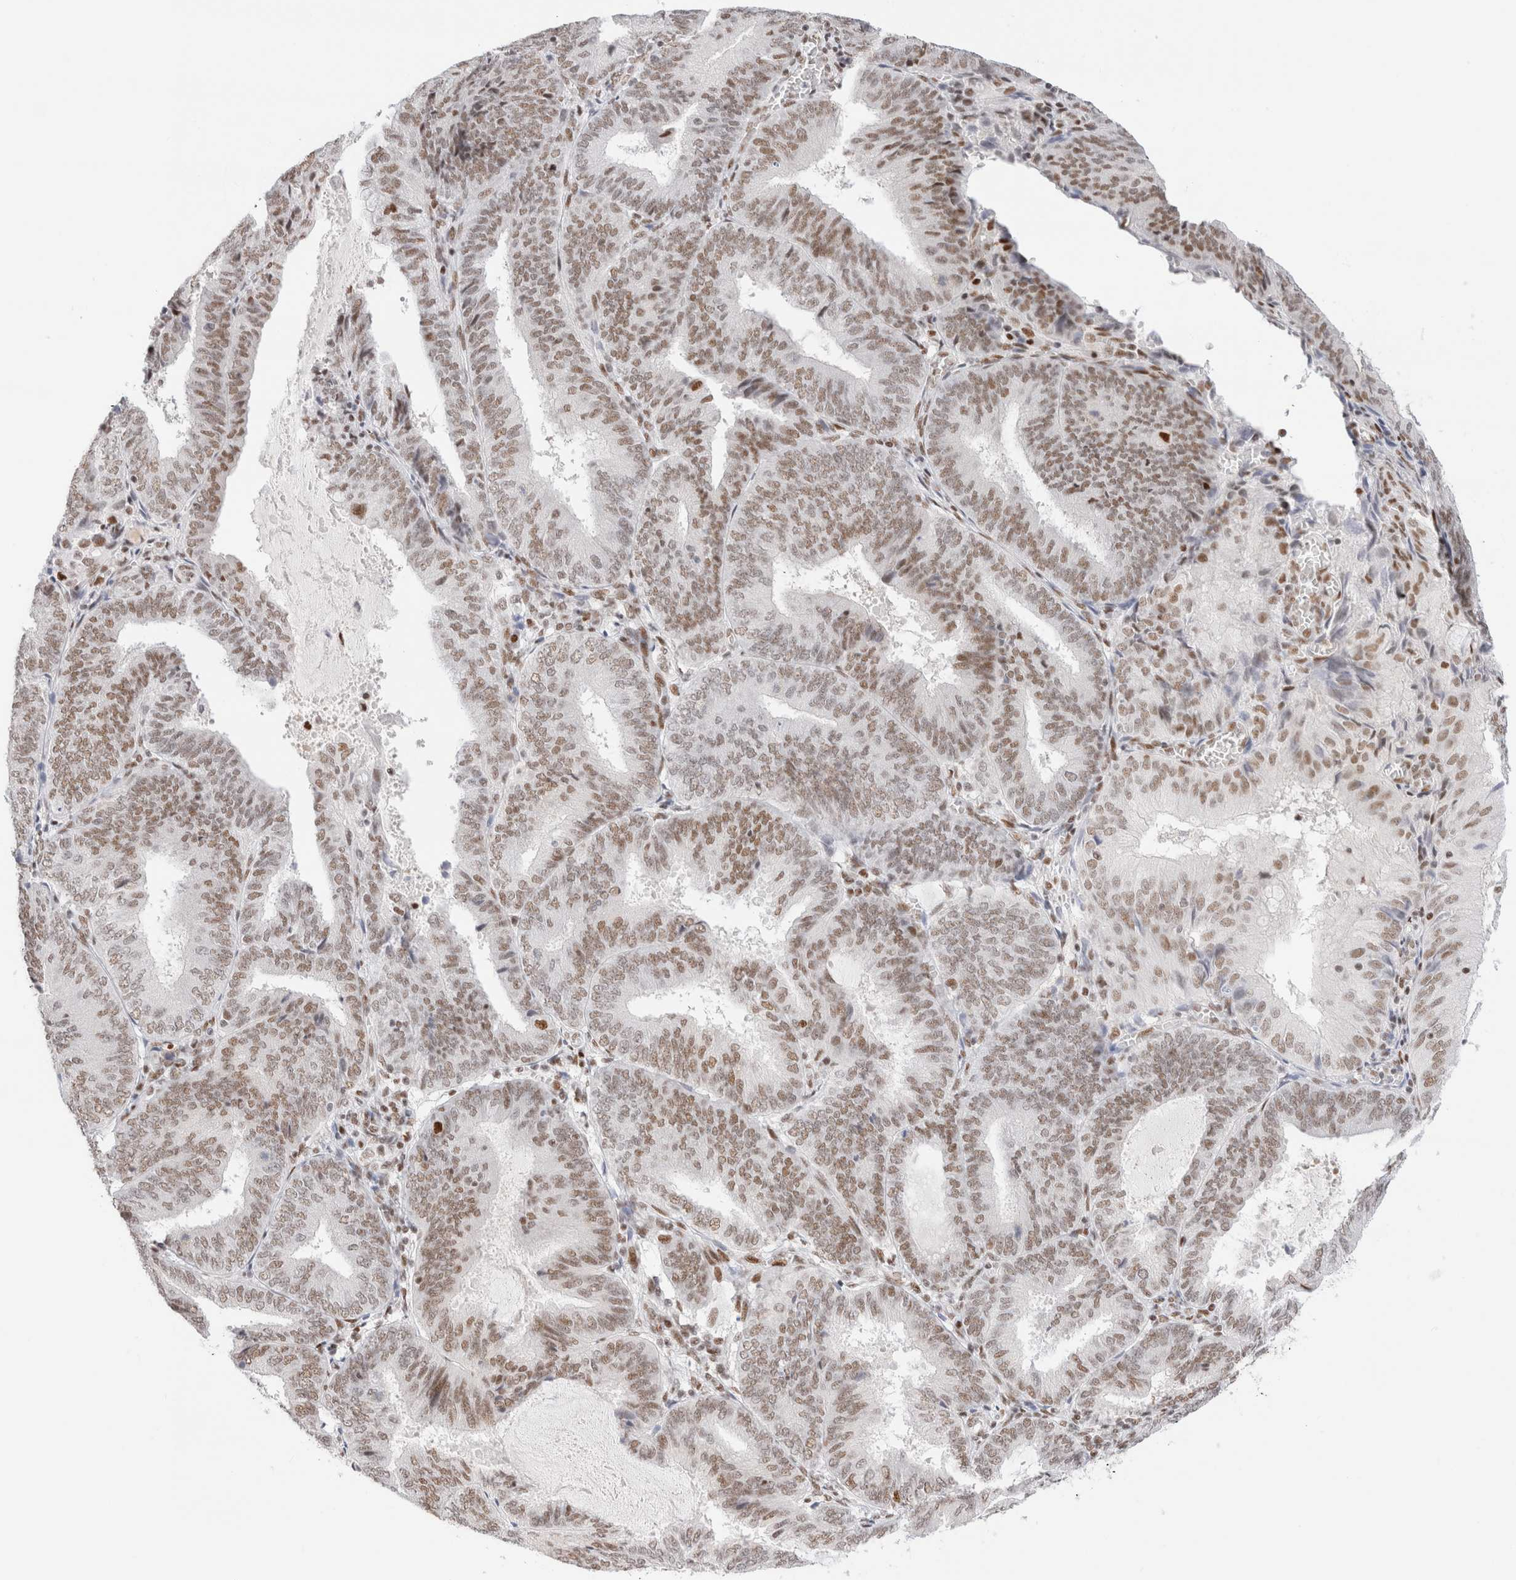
{"staining": {"intensity": "weak", "quantity": ">75%", "location": "nuclear"}, "tissue": "endometrial cancer", "cell_type": "Tumor cells", "image_type": "cancer", "snomed": [{"axis": "morphology", "description": "Adenocarcinoma, NOS"}, {"axis": "topography", "description": "Endometrium"}], "caption": "Weak nuclear staining for a protein is appreciated in about >75% of tumor cells of endometrial cancer using IHC.", "gene": "ZNF282", "patient": {"sex": "female", "age": 81}}